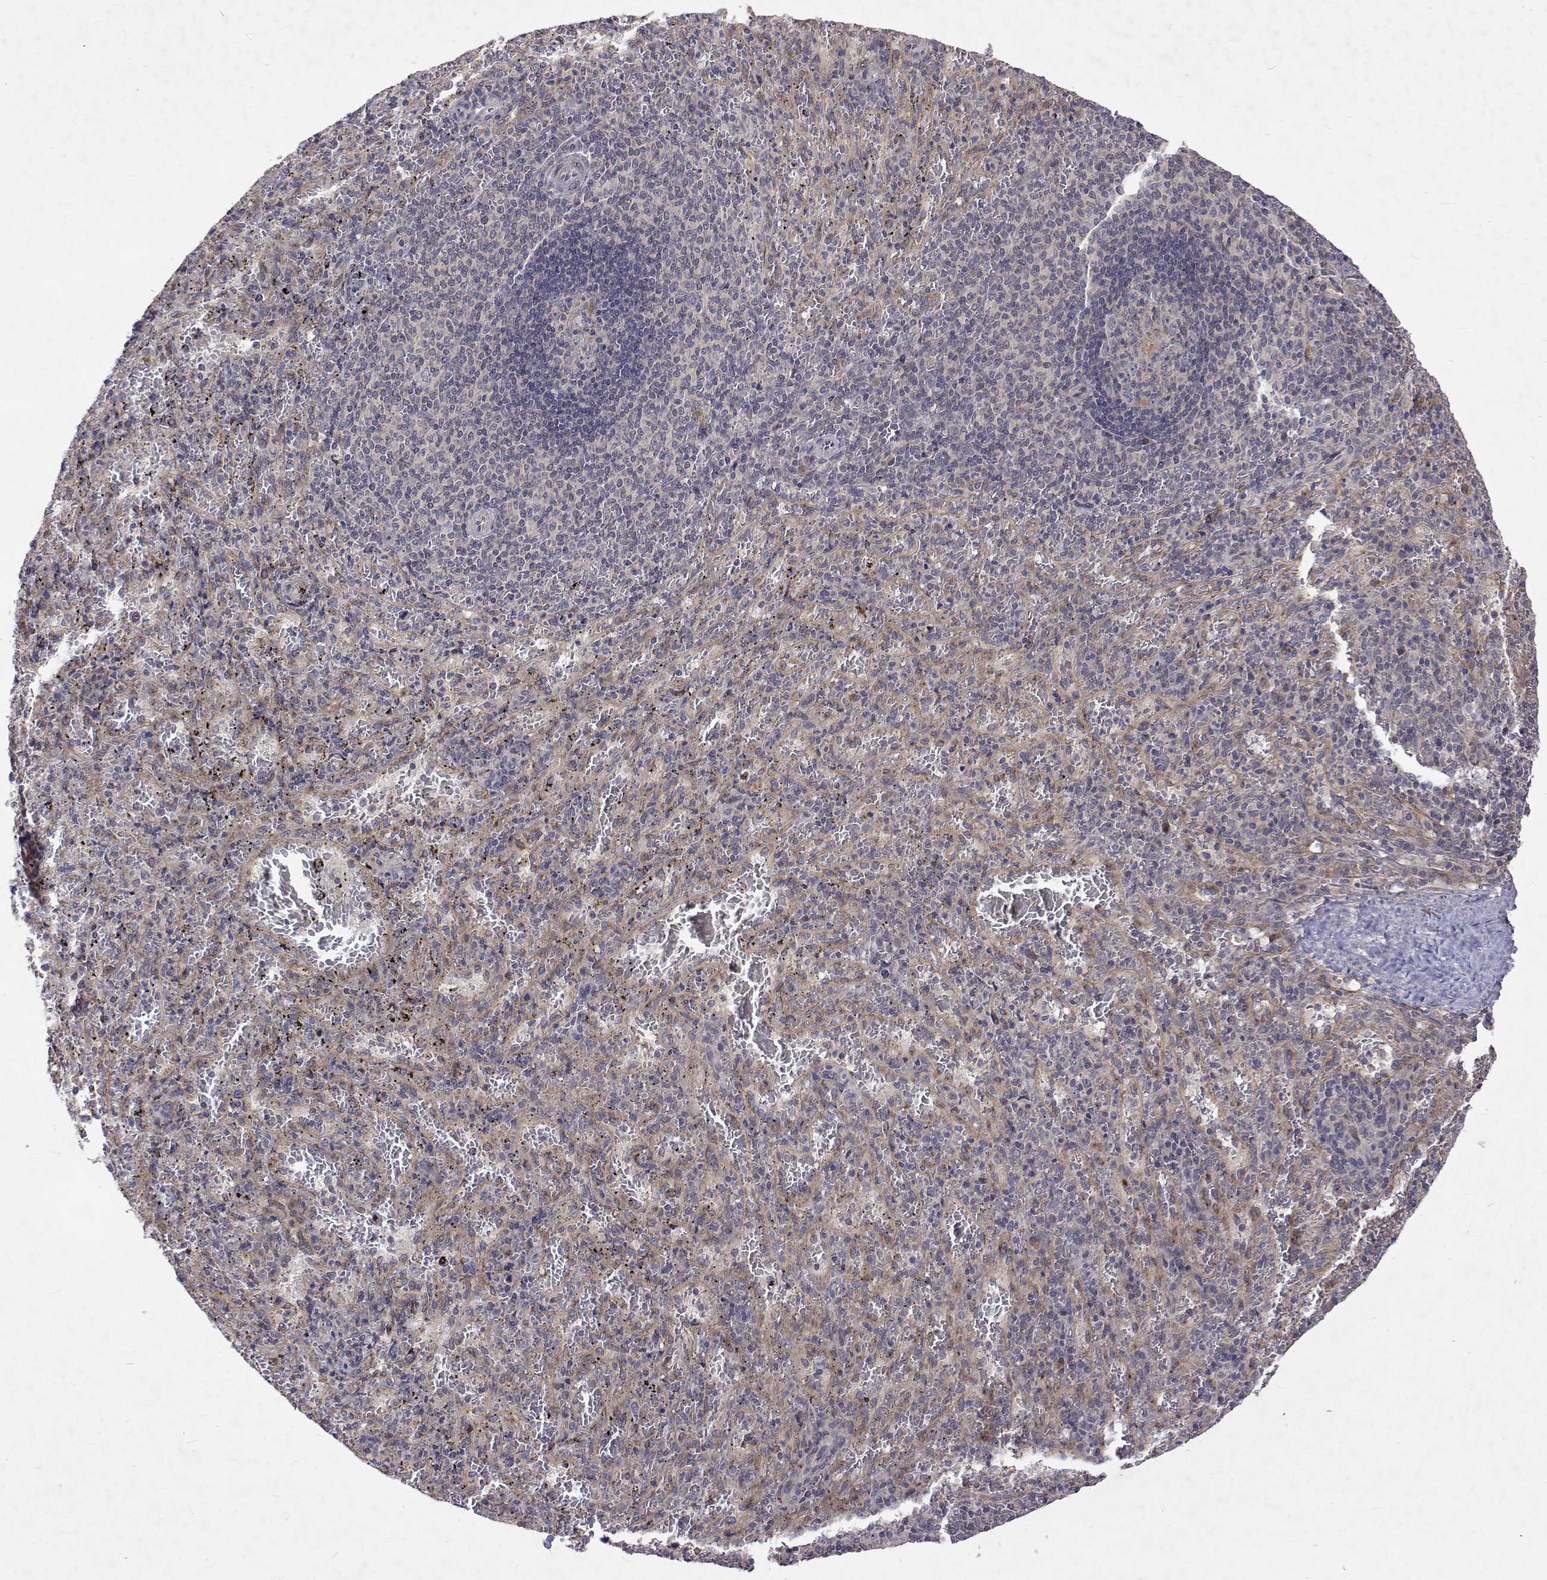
{"staining": {"intensity": "negative", "quantity": "none", "location": "none"}, "tissue": "spleen", "cell_type": "Cells in red pulp", "image_type": "normal", "snomed": [{"axis": "morphology", "description": "Normal tissue, NOS"}, {"axis": "topography", "description": "Spleen"}], "caption": "Immunohistochemistry image of normal spleen: human spleen stained with DAB (3,3'-diaminobenzidine) exhibits no significant protein positivity in cells in red pulp.", "gene": "ALKBH8", "patient": {"sex": "male", "age": 57}}